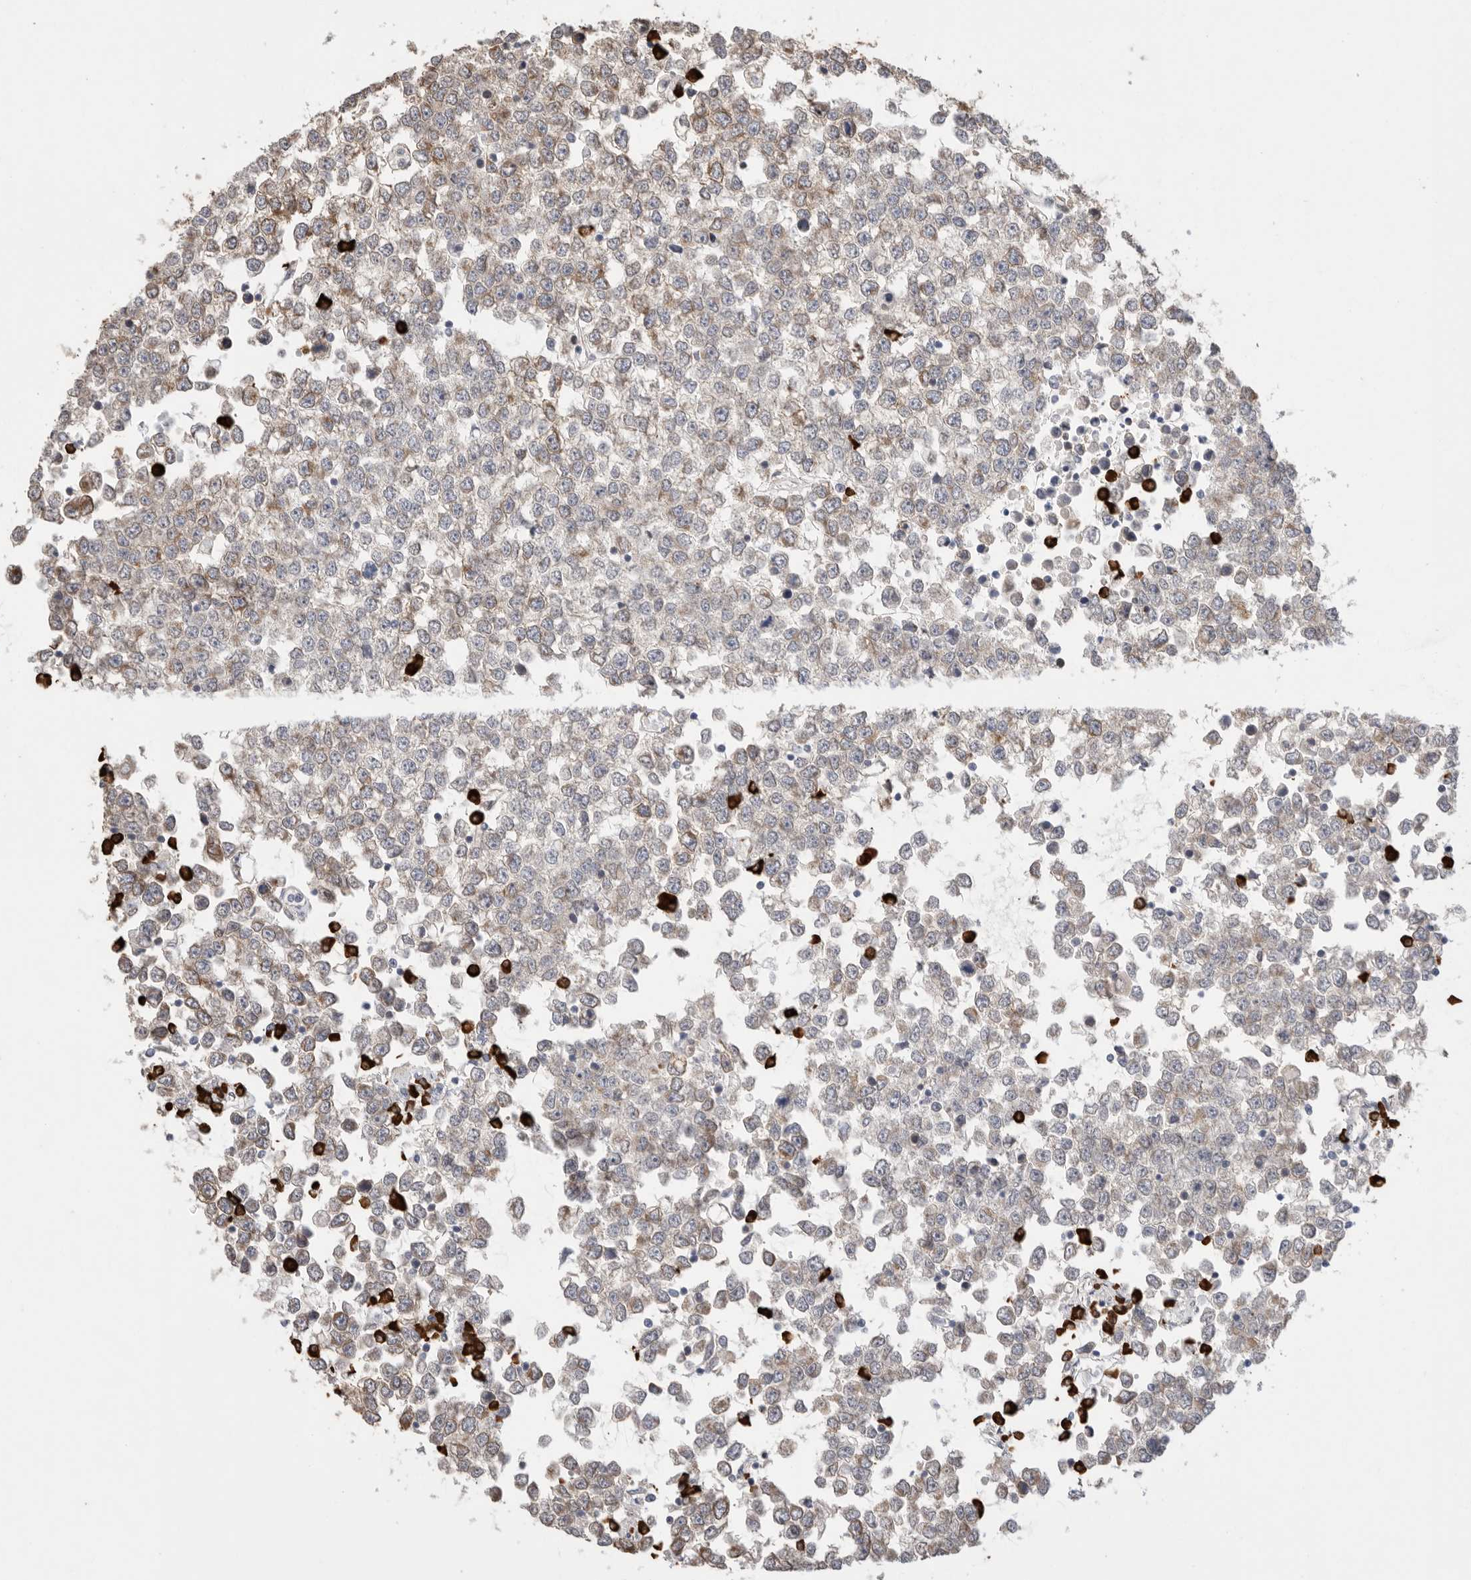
{"staining": {"intensity": "weak", "quantity": "25%-75%", "location": "cytoplasmic/membranous"}, "tissue": "testis cancer", "cell_type": "Tumor cells", "image_type": "cancer", "snomed": [{"axis": "morphology", "description": "Seminoma, NOS"}, {"axis": "topography", "description": "Testis"}], "caption": "Protein expression analysis of testis cancer (seminoma) displays weak cytoplasmic/membranous expression in about 25%-75% of tumor cells. (brown staining indicates protein expression, while blue staining denotes nuclei).", "gene": "BLOC1S5", "patient": {"sex": "male", "age": 65}}